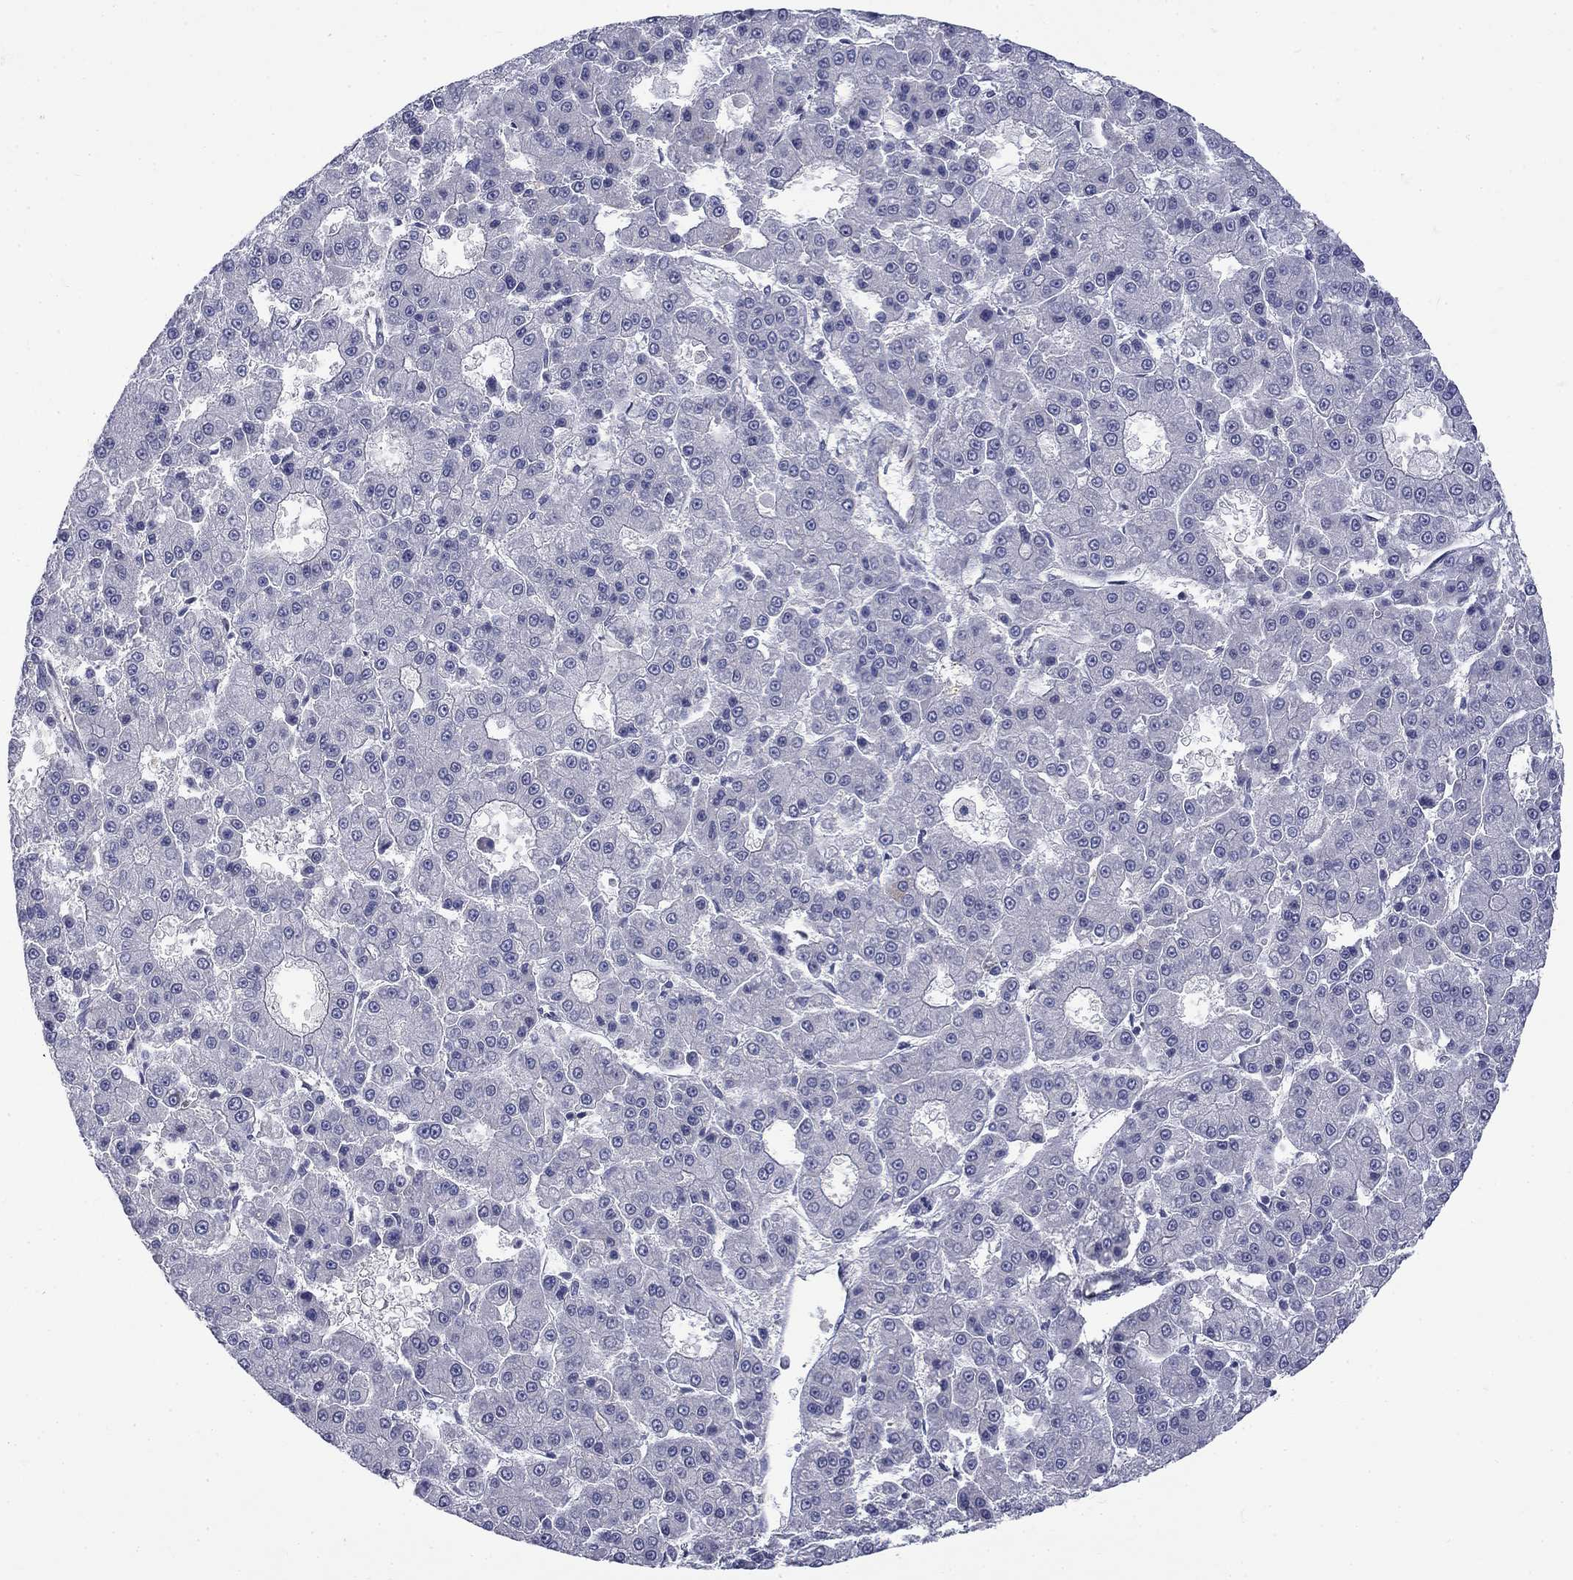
{"staining": {"intensity": "moderate", "quantity": "<25%", "location": "cytoplasmic/membranous"}, "tissue": "liver cancer", "cell_type": "Tumor cells", "image_type": "cancer", "snomed": [{"axis": "morphology", "description": "Carcinoma, Hepatocellular, NOS"}, {"axis": "topography", "description": "Liver"}], "caption": "Approximately <25% of tumor cells in human liver cancer (hepatocellular carcinoma) display moderate cytoplasmic/membranous protein staining as visualized by brown immunohistochemical staining.", "gene": "PCBP3", "patient": {"sex": "male", "age": 70}}